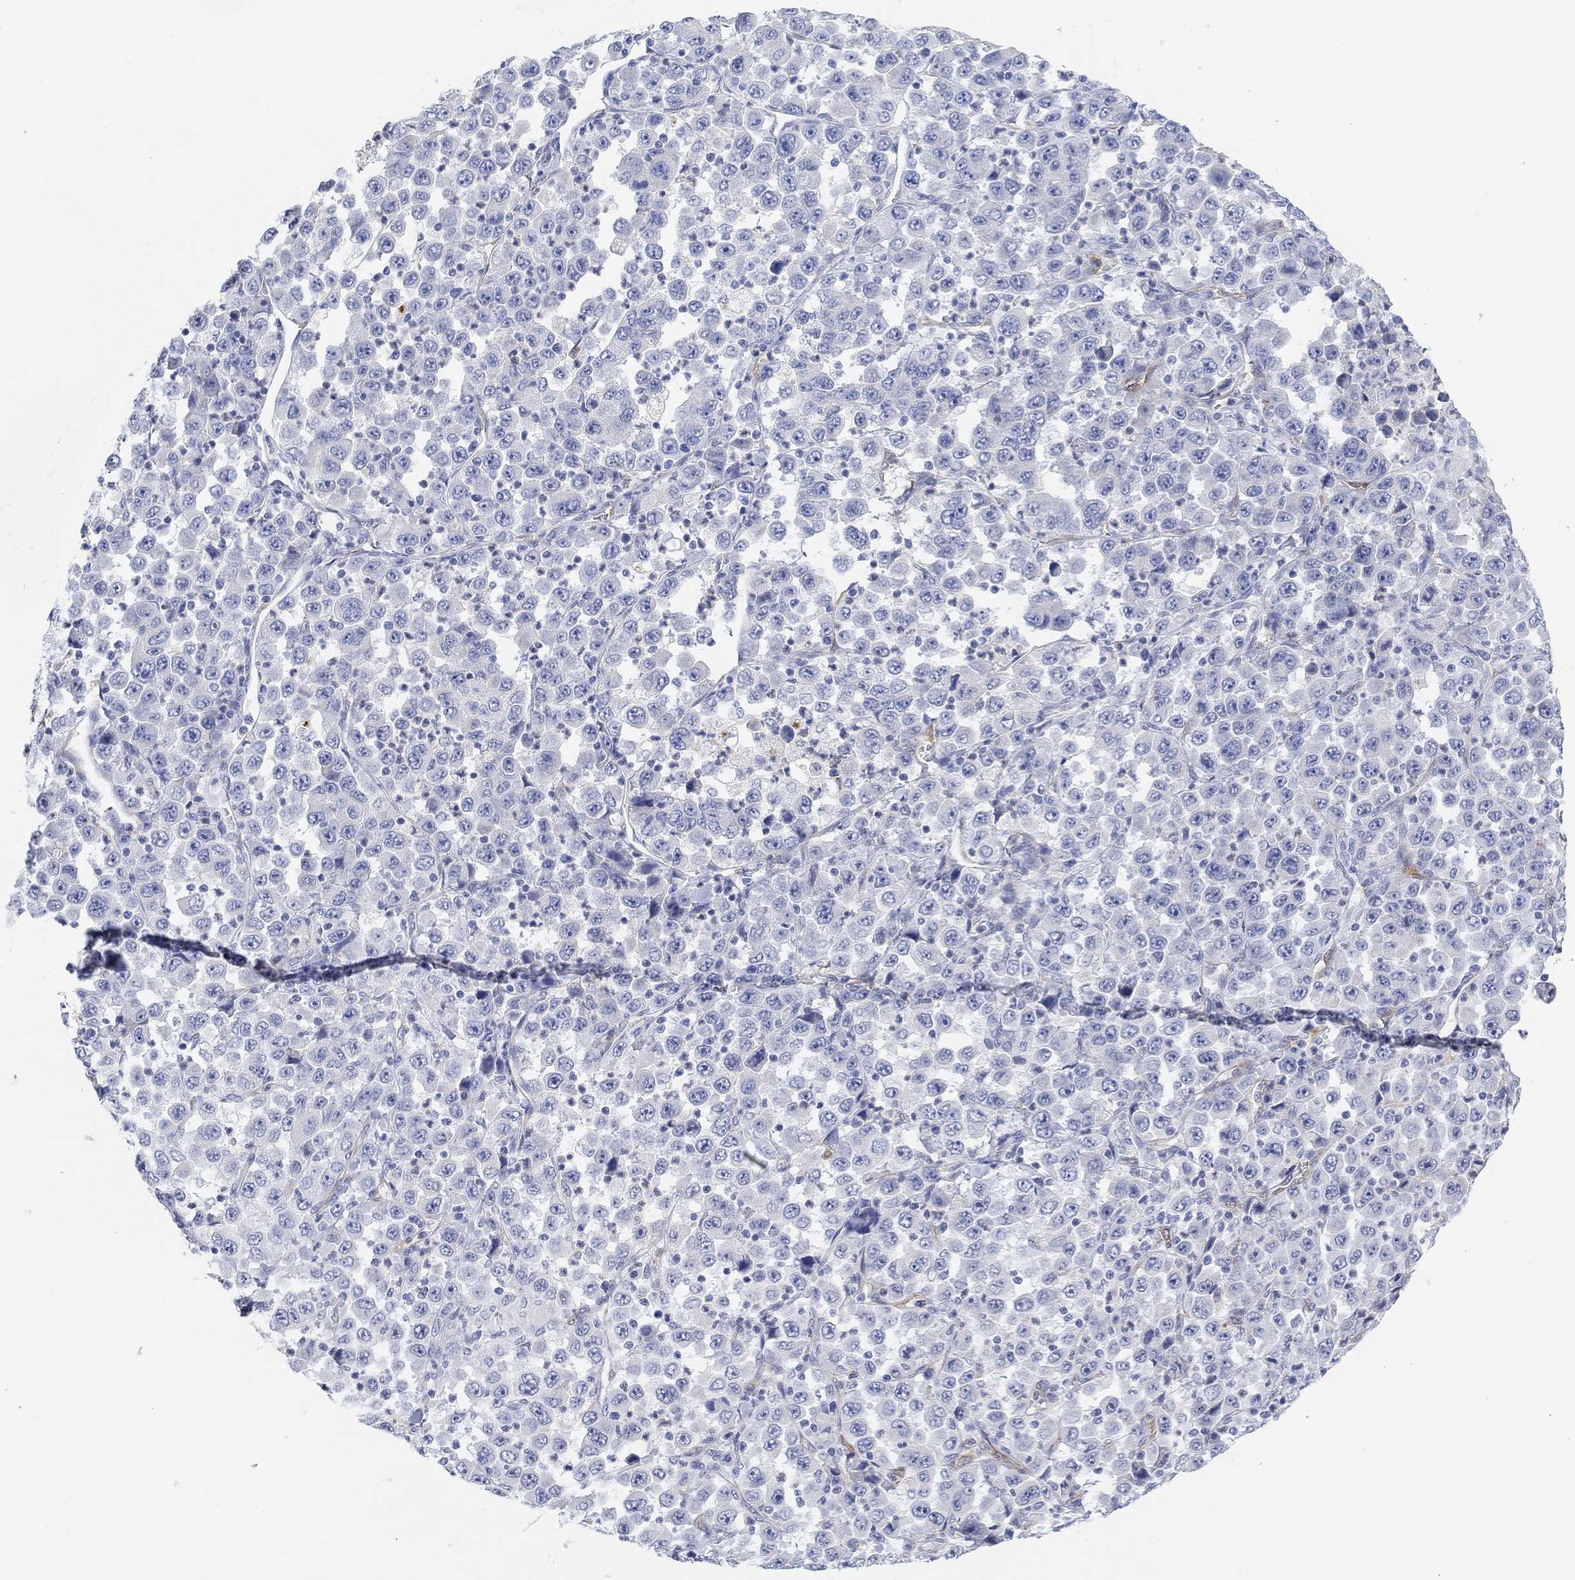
{"staining": {"intensity": "negative", "quantity": "none", "location": "none"}, "tissue": "stomach cancer", "cell_type": "Tumor cells", "image_type": "cancer", "snomed": [{"axis": "morphology", "description": "Normal tissue, NOS"}, {"axis": "morphology", "description": "Adenocarcinoma, NOS"}, {"axis": "topography", "description": "Stomach, upper"}, {"axis": "topography", "description": "Stomach"}], "caption": "An IHC photomicrograph of stomach adenocarcinoma is shown. There is no staining in tumor cells of stomach adenocarcinoma. The staining is performed using DAB (3,3'-diaminobenzidine) brown chromogen with nuclei counter-stained in using hematoxylin.", "gene": "VAT1L", "patient": {"sex": "male", "age": 59}}